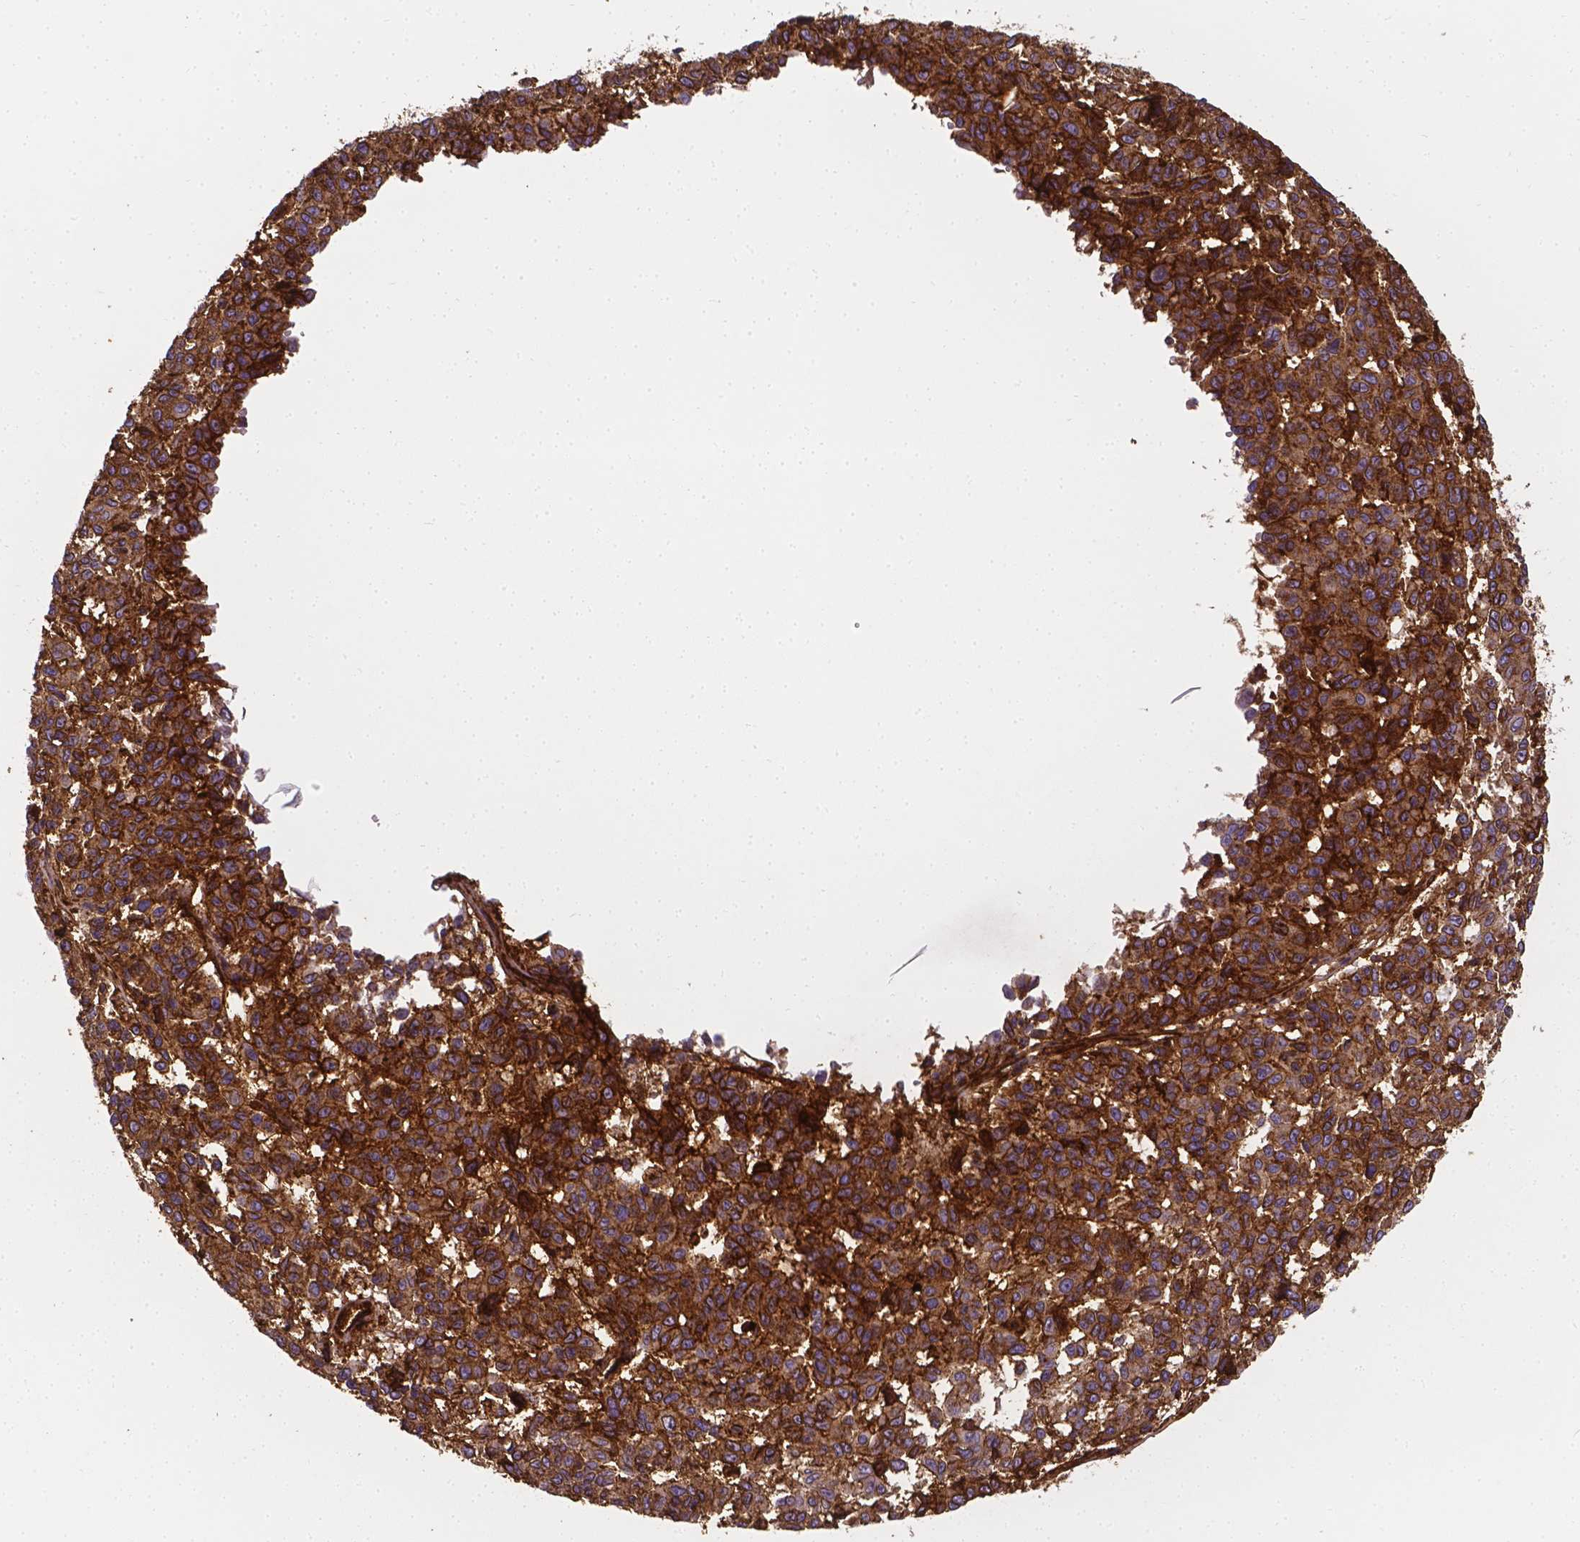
{"staining": {"intensity": "moderate", "quantity": ">75%", "location": "cytoplasmic/membranous"}, "tissue": "melanoma", "cell_type": "Tumor cells", "image_type": "cancer", "snomed": [{"axis": "morphology", "description": "Malignant melanoma, NOS"}, {"axis": "topography", "description": "Skin"}], "caption": "Protein expression by immunohistochemistry displays moderate cytoplasmic/membranous expression in approximately >75% of tumor cells in melanoma. Immunohistochemistry (ihc) stains the protein in brown and the nuclei are stained blue.", "gene": "APOE", "patient": {"sex": "female", "age": 66}}